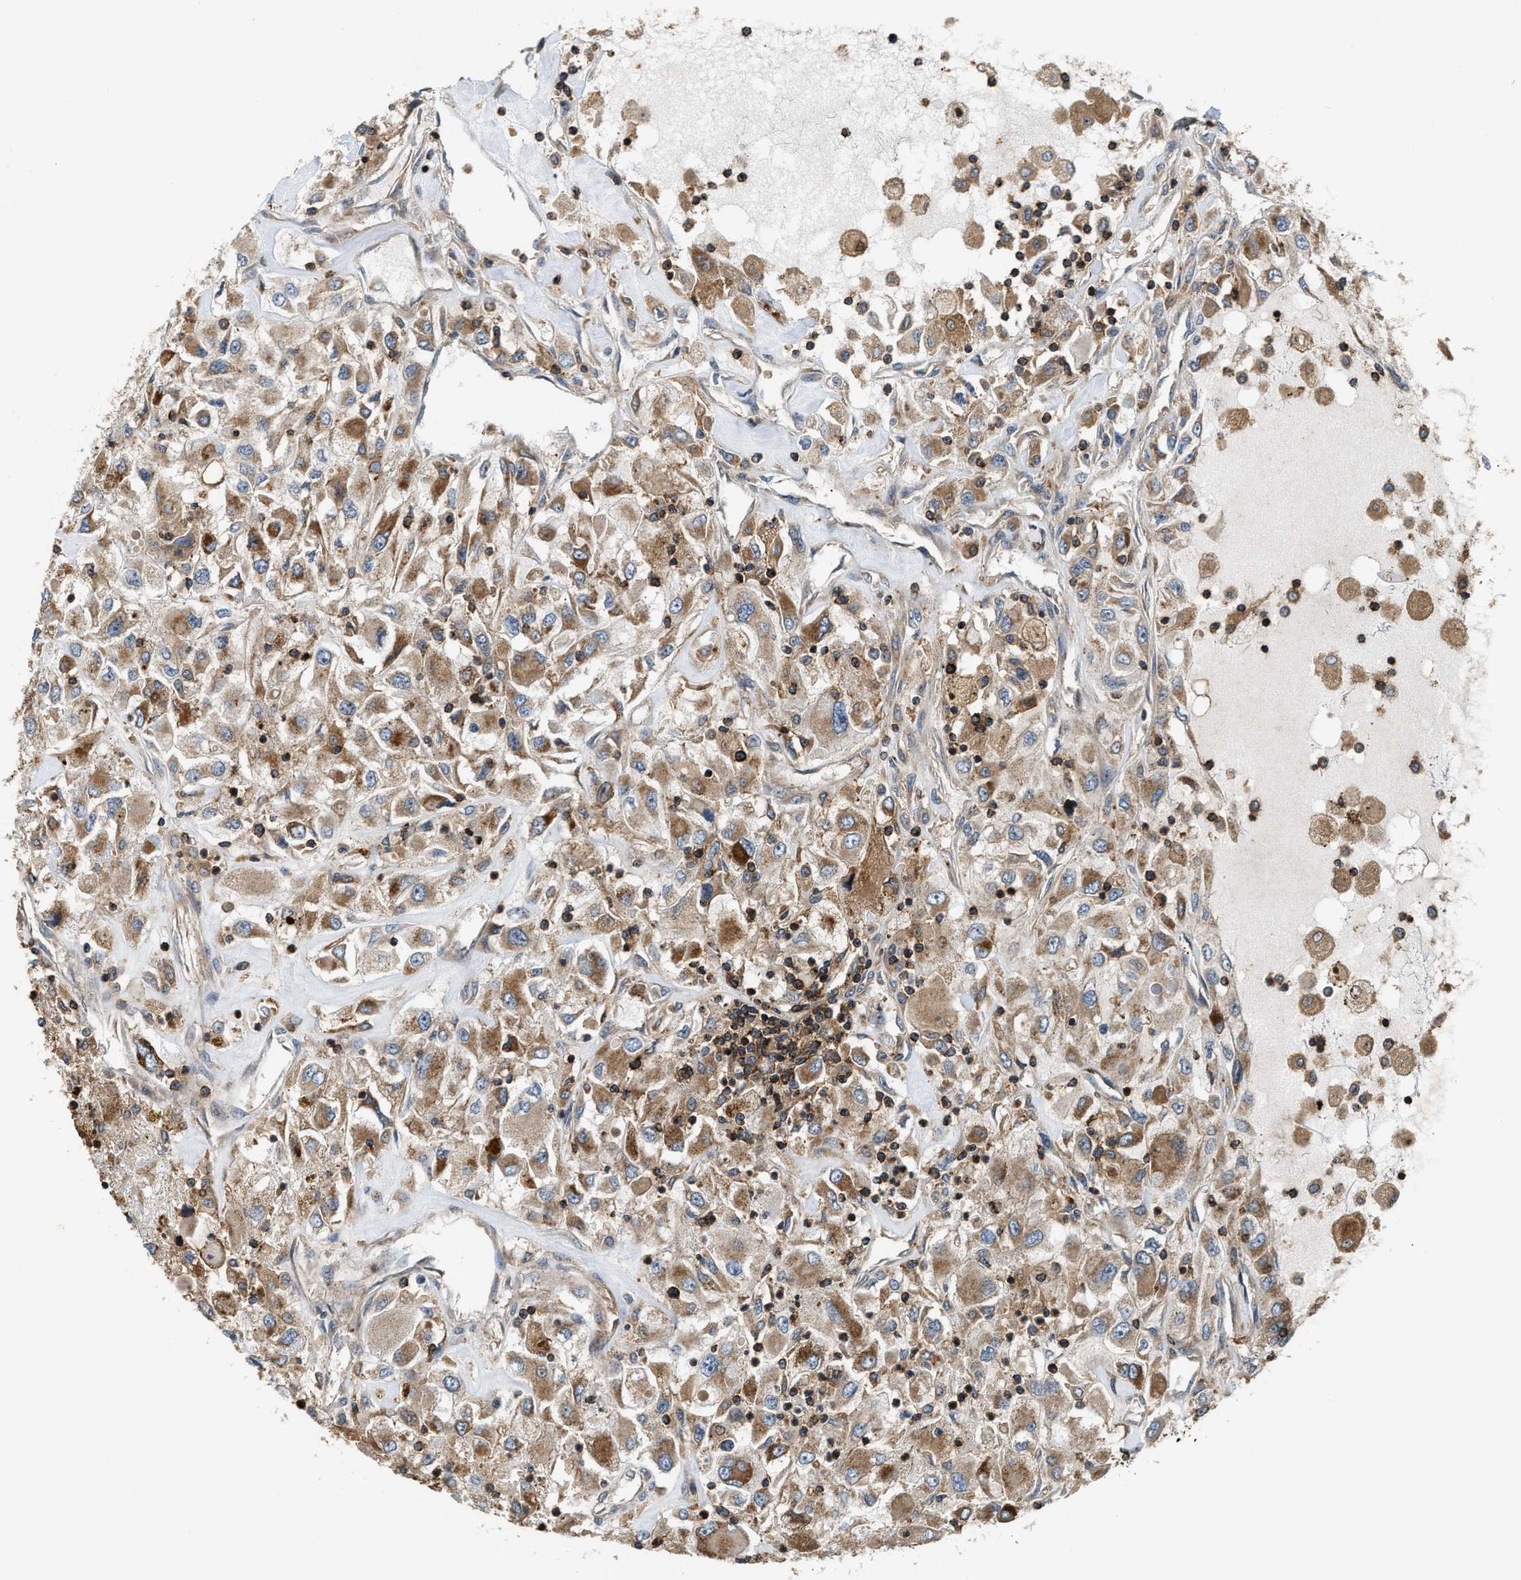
{"staining": {"intensity": "moderate", "quantity": ">75%", "location": "cytoplasmic/membranous"}, "tissue": "renal cancer", "cell_type": "Tumor cells", "image_type": "cancer", "snomed": [{"axis": "morphology", "description": "Adenocarcinoma, NOS"}, {"axis": "topography", "description": "Kidney"}], "caption": "Human renal cancer (adenocarcinoma) stained for a protein (brown) reveals moderate cytoplasmic/membranous positive staining in about >75% of tumor cells.", "gene": "SNX5", "patient": {"sex": "female", "age": 52}}